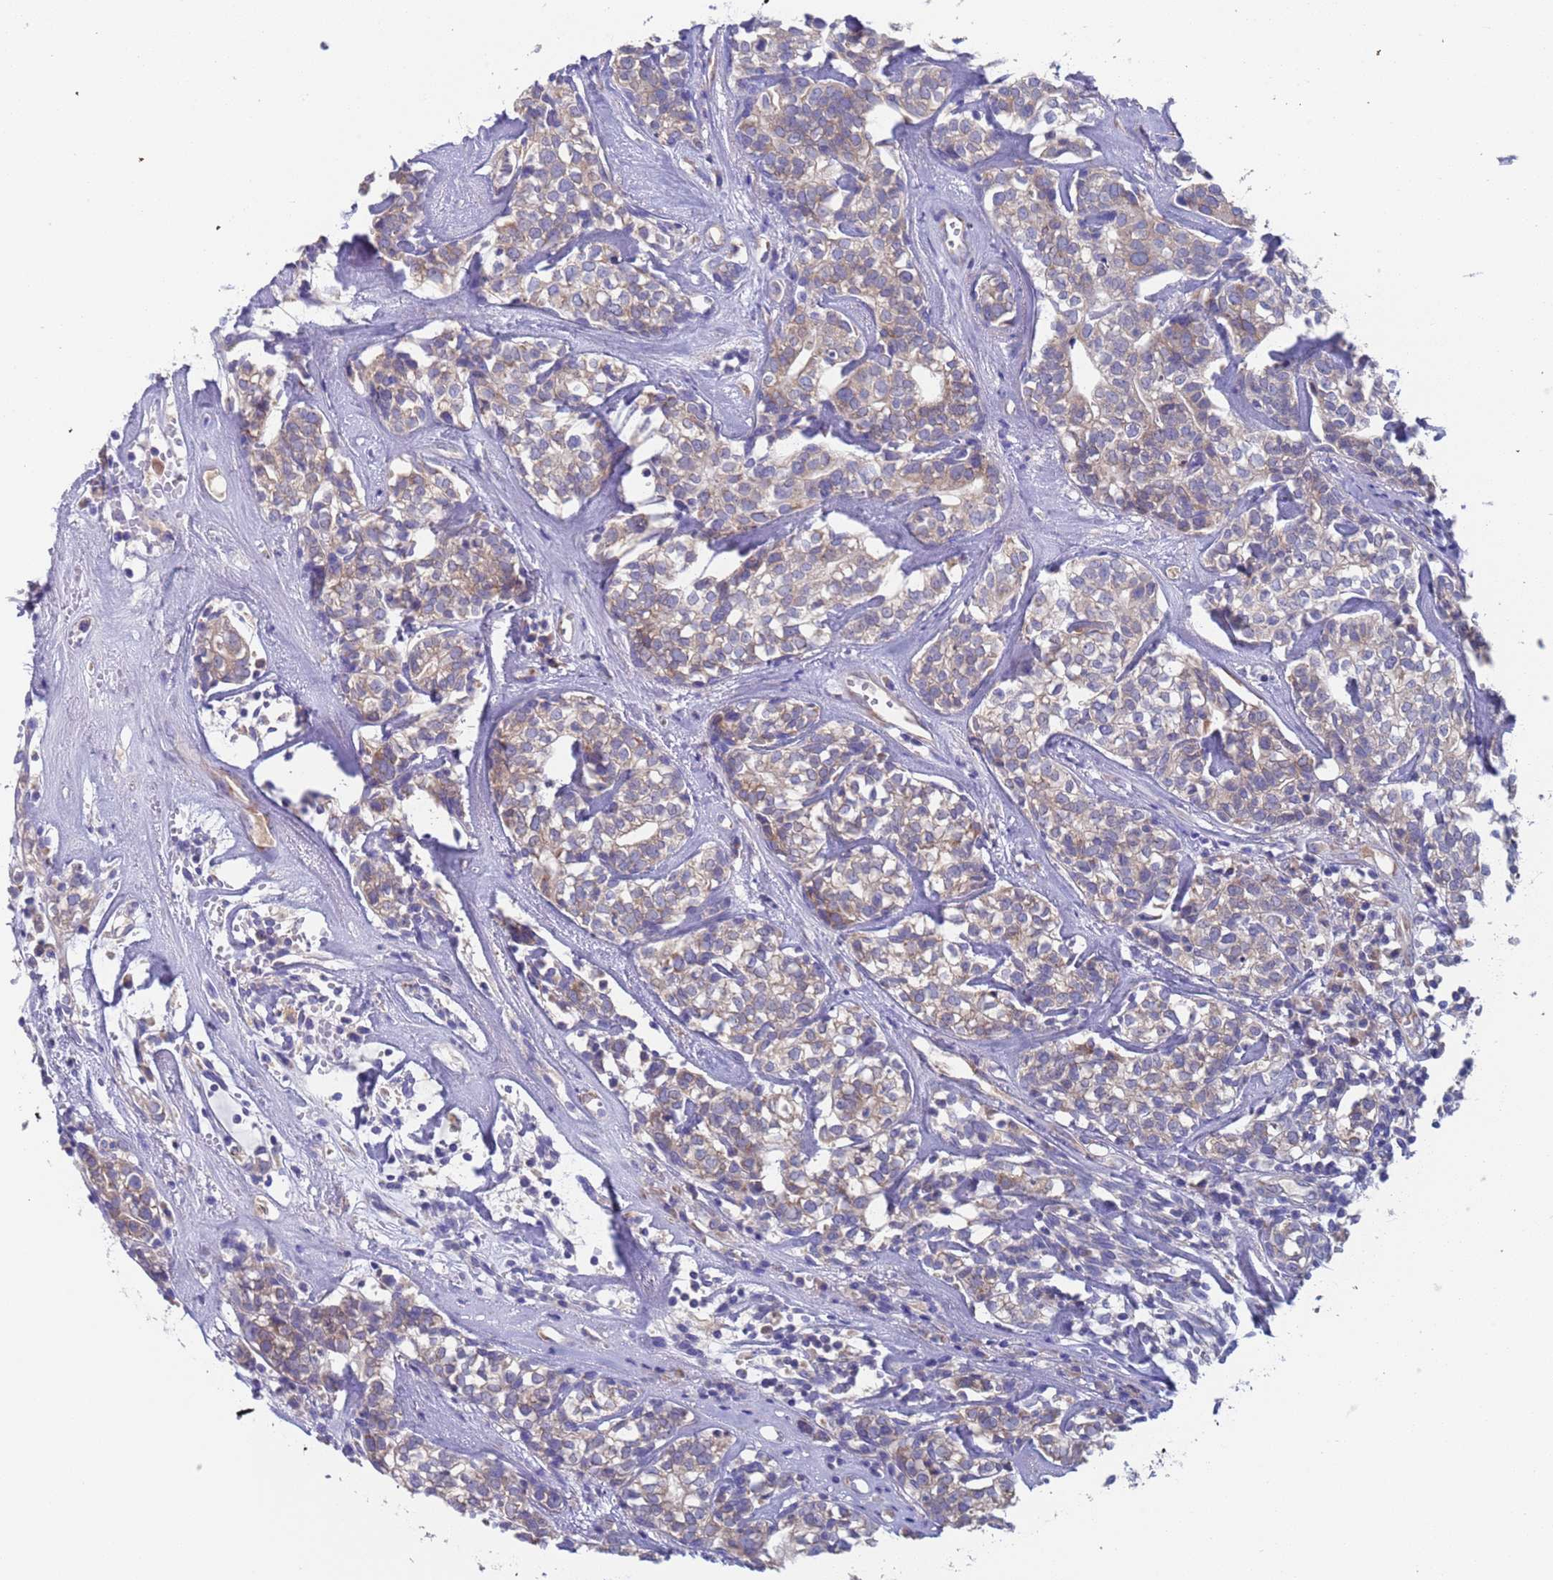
{"staining": {"intensity": "weak", "quantity": "25%-75%", "location": "cytoplasmic/membranous"}, "tissue": "head and neck cancer", "cell_type": "Tumor cells", "image_type": "cancer", "snomed": [{"axis": "morphology", "description": "Adenocarcinoma, NOS"}, {"axis": "topography", "description": "Salivary gland"}, {"axis": "topography", "description": "Head-Neck"}], "caption": "DAB immunohistochemical staining of human adenocarcinoma (head and neck) exhibits weak cytoplasmic/membranous protein staining in about 25%-75% of tumor cells.", "gene": "PET117", "patient": {"sex": "female", "age": 65}}